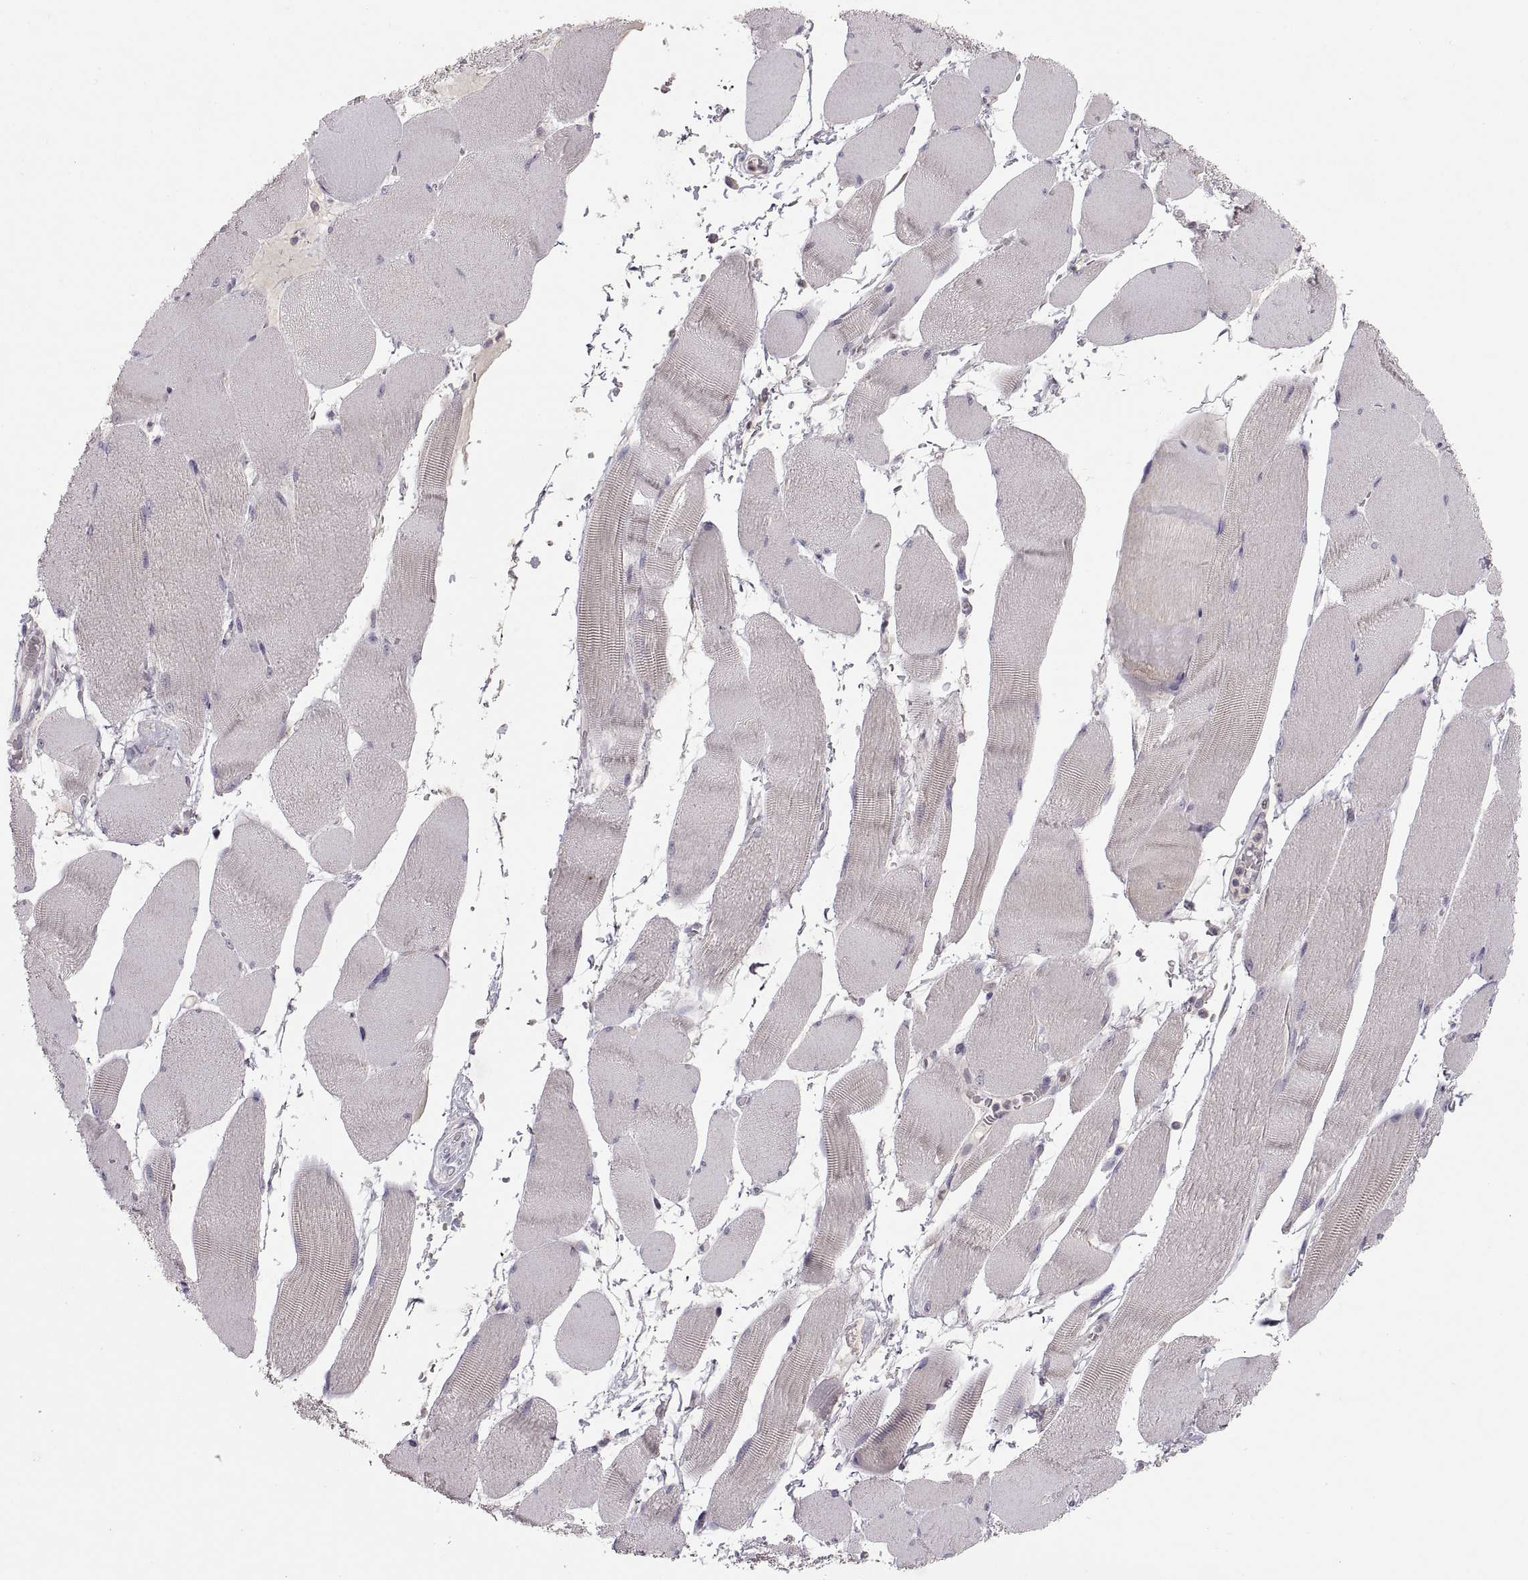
{"staining": {"intensity": "negative", "quantity": "none", "location": "none"}, "tissue": "skeletal muscle", "cell_type": "Myocytes", "image_type": "normal", "snomed": [{"axis": "morphology", "description": "Normal tissue, NOS"}, {"axis": "topography", "description": "Skeletal muscle"}], "caption": "DAB (3,3'-diaminobenzidine) immunohistochemical staining of unremarkable skeletal muscle reveals no significant expression in myocytes.", "gene": "HMGCR", "patient": {"sex": "male", "age": 56}}